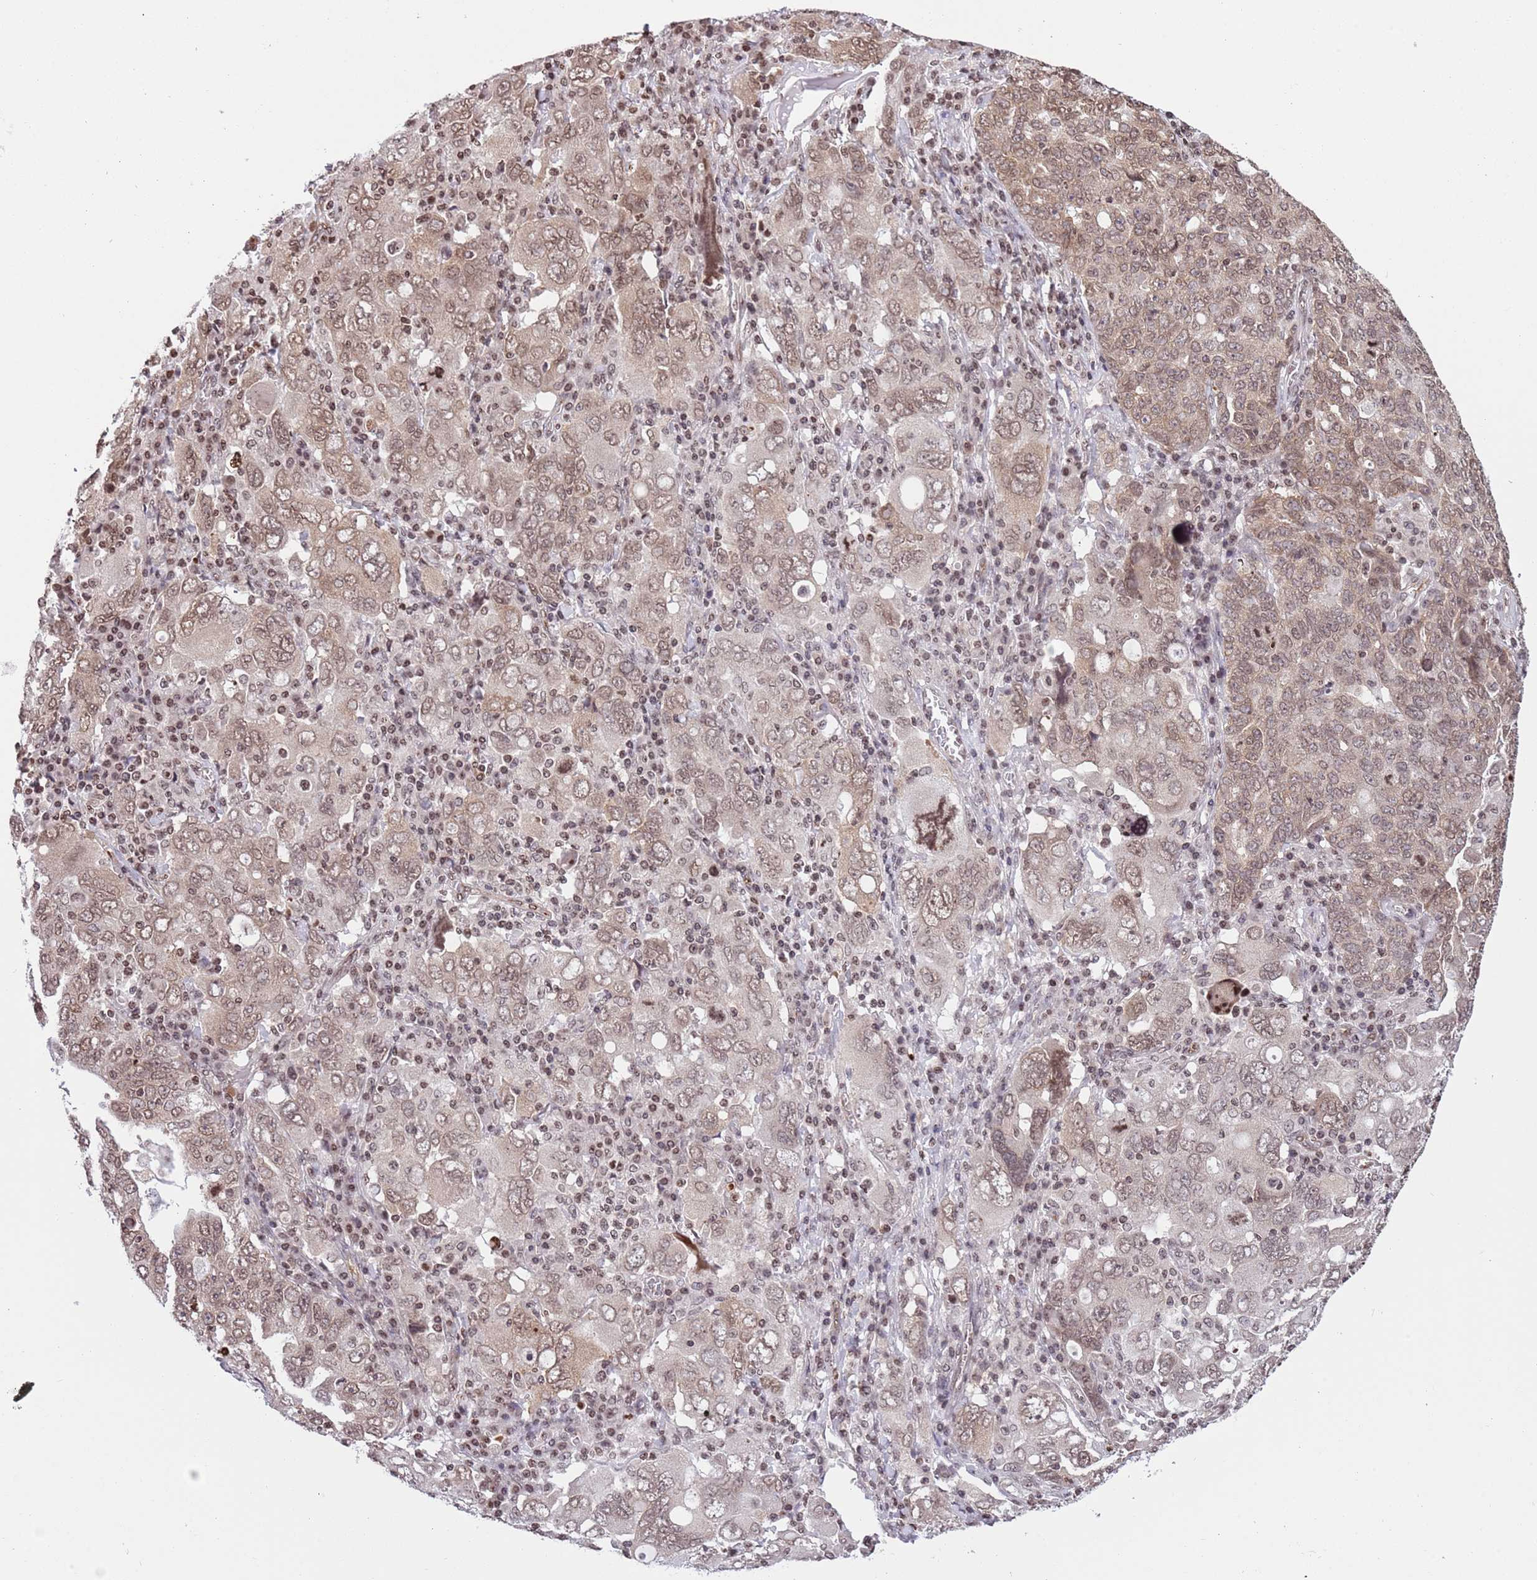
{"staining": {"intensity": "moderate", "quantity": ">75%", "location": "cytoplasmic/membranous,nuclear"}, "tissue": "ovarian cancer", "cell_type": "Tumor cells", "image_type": "cancer", "snomed": [{"axis": "morphology", "description": "Carcinoma, endometroid"}, {"axis": "topography", "description": "Ovary"}], "caption": "The histopathology image demonstrates a brown stain indicating the presence of a protein in the cytoplasmic/membranous and nuclear of tumor cells in endometroid carcinoma (ovarian).", "gene": "NRIP1", "patient": {"sex": "female", "age": 62}}